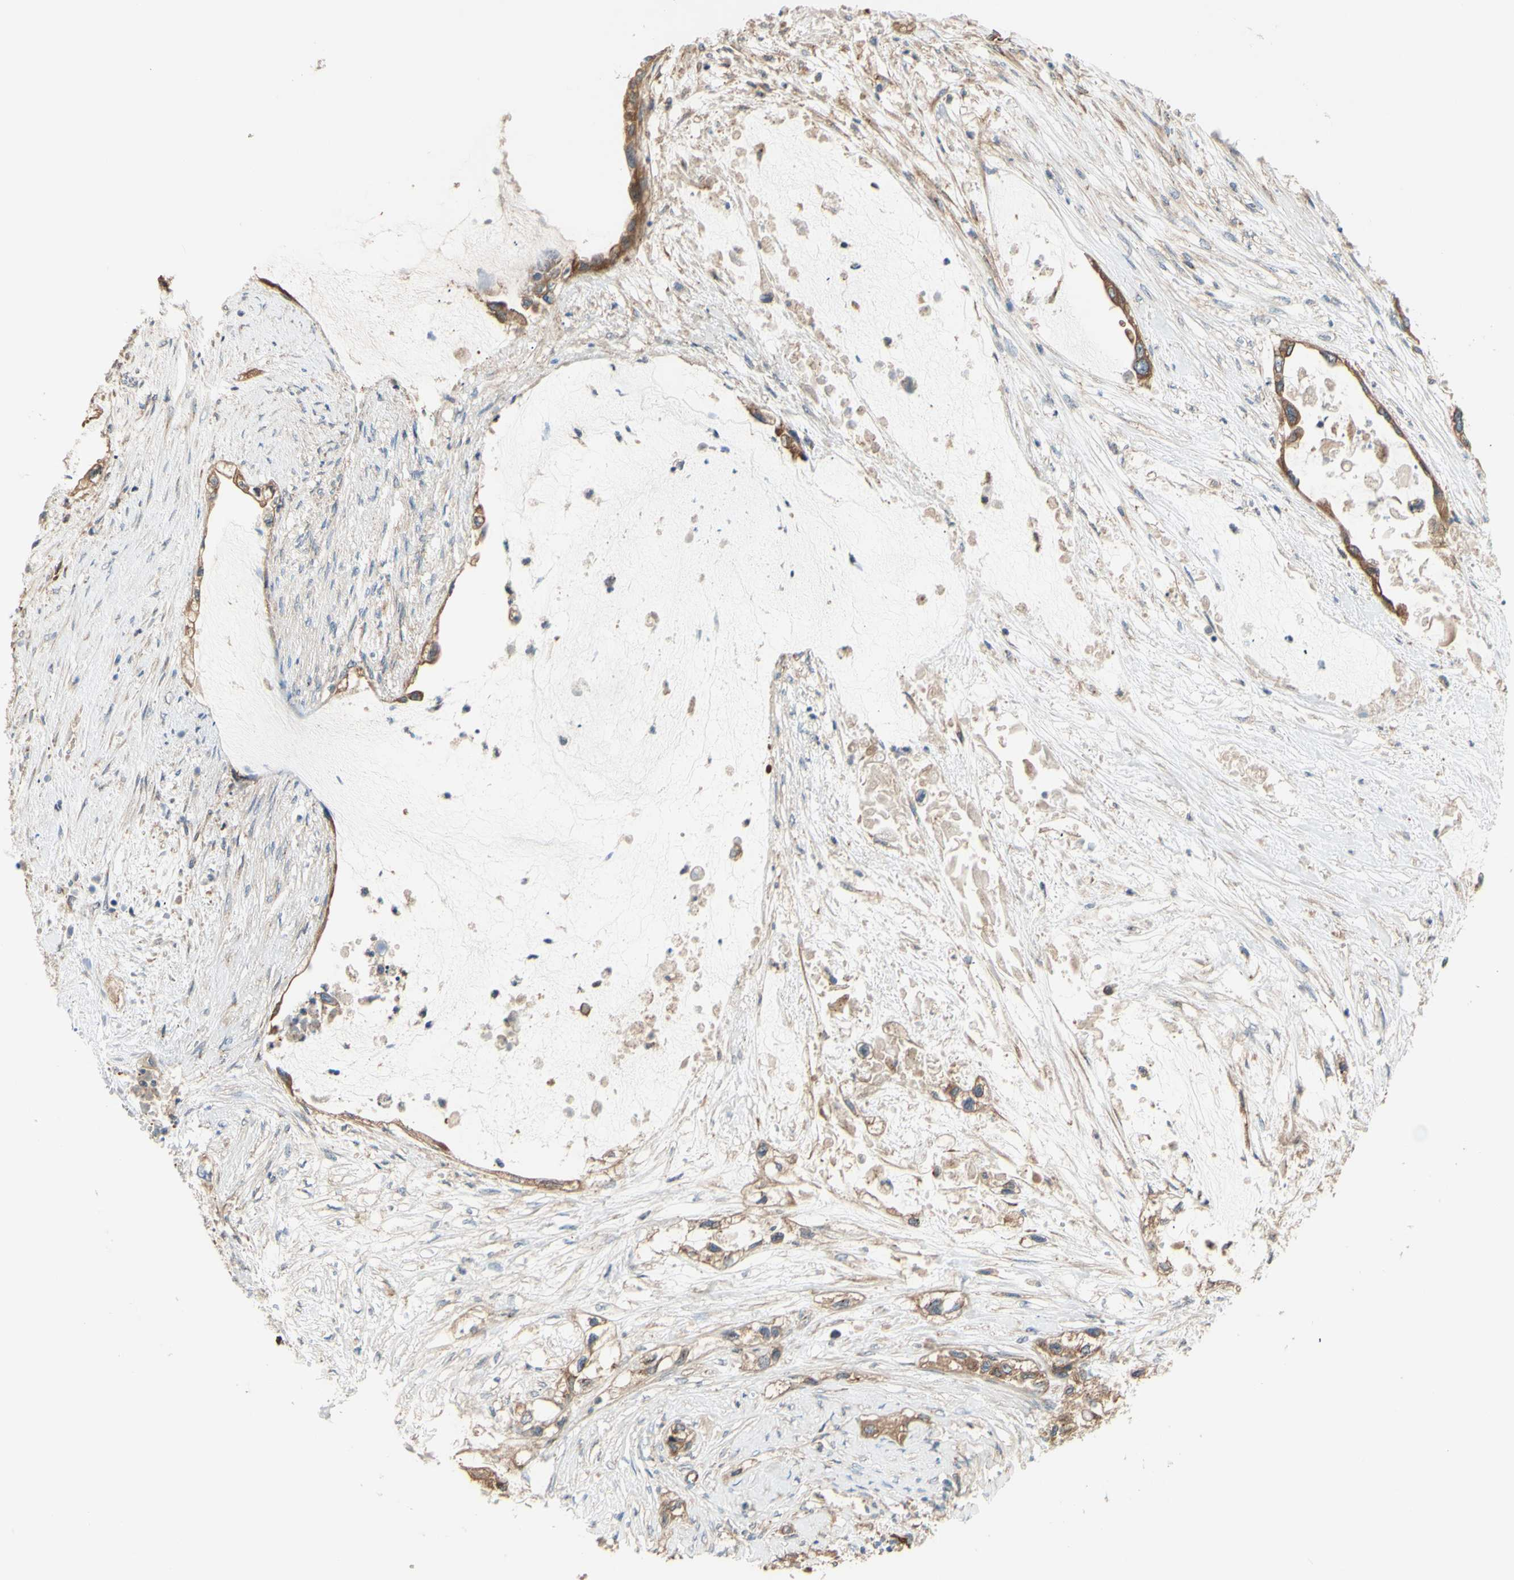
{"staining": {"intensity": "moderate", "quantity": ">75%", "location": "cytoplasmic/membranous"}, "tissue": "pancreatic cancer", "cell_type": "Tumor cells", "image_type": "cancer", "snomed": [{"axis": "morphology", "description": "Adenocarcinoma, NOS"}, {"axis": "topography", "description": "Pancreas"}], "caption": "Moderate cytoplasmic/membranous positivity is present in approximately >75% of tumor cells in pancreatic cancer (adenocarcinoma).", "gene": "DYNLRB1", "patient": {"sex": "female", "age": 70}}